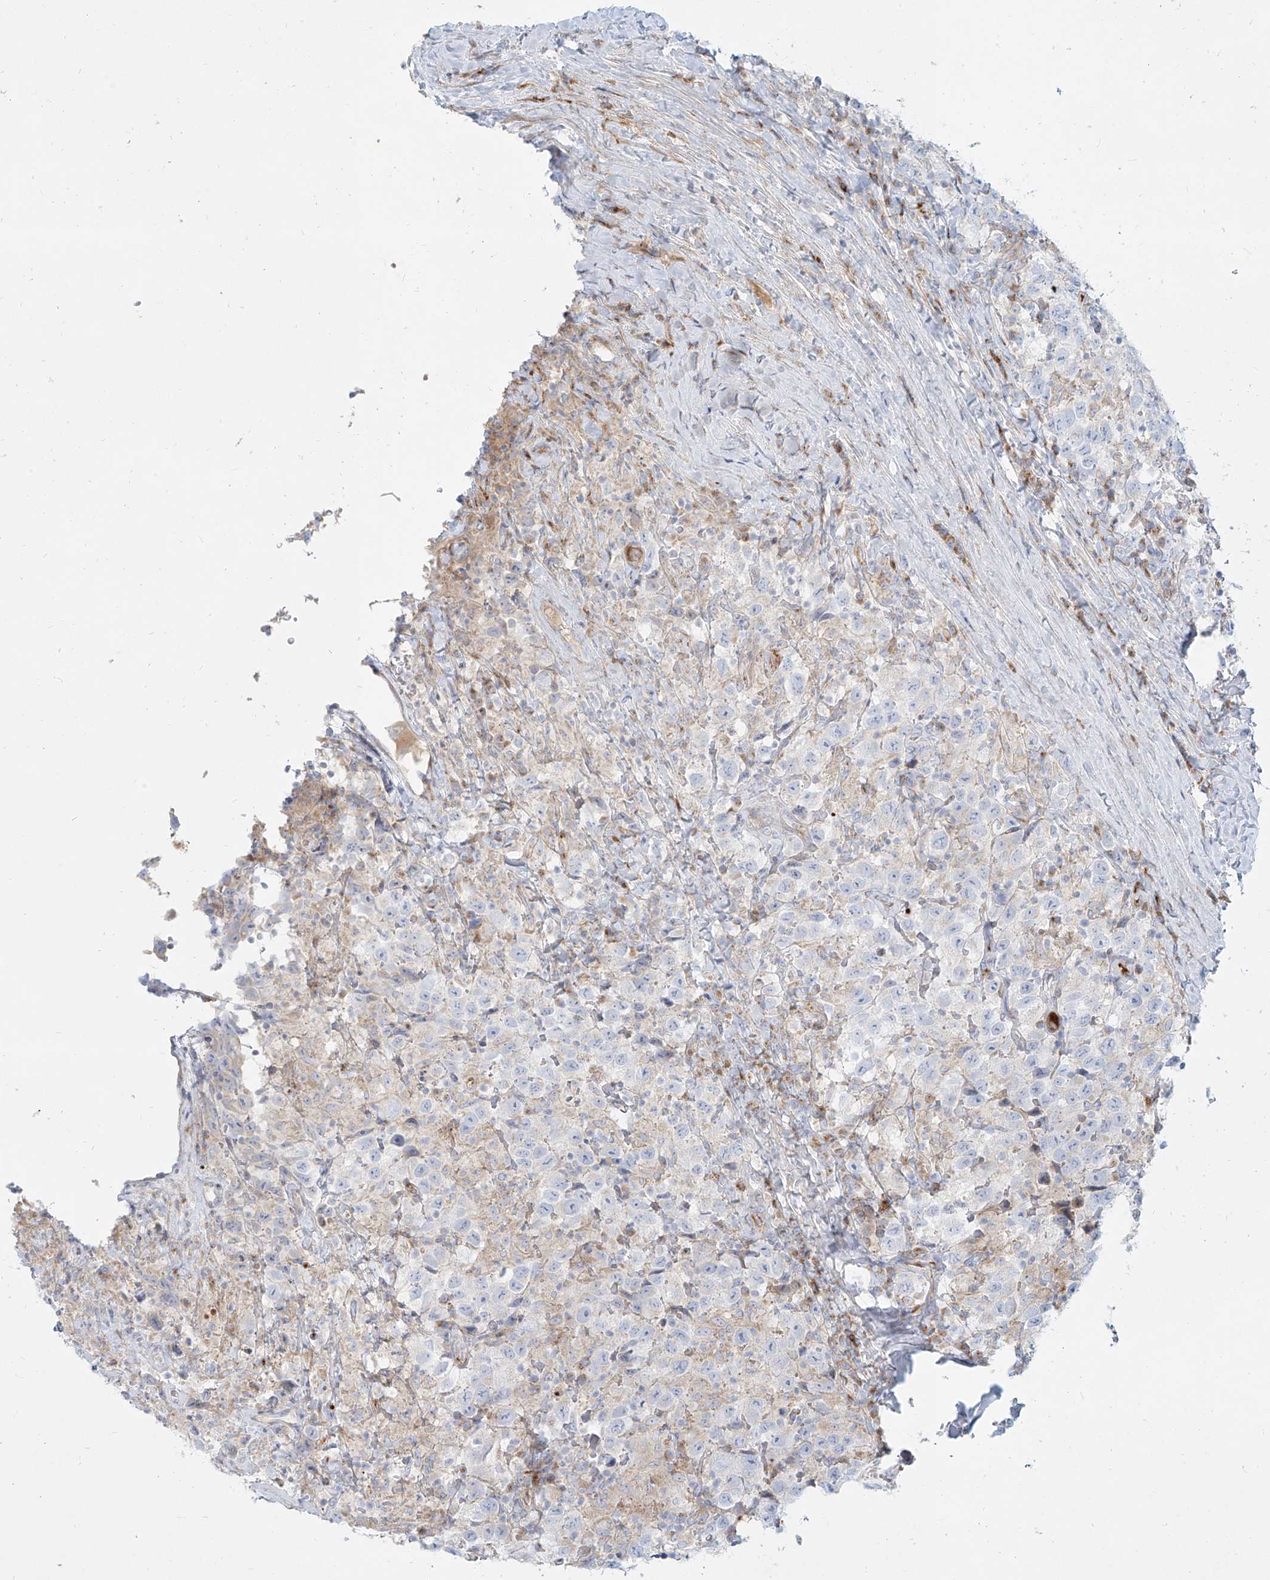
{"staining": {"intensity": "negative", "quantity": "none", "location": "none"}, "tissue": "testis cancer", "cell_type": "Tumor cells", "image_type": "cancer", "snomed": [{"axis": "morphology", "description": "Seminoma, NOS"}, {"axis": "topography", "description": "Testis"}], "caption": "High power microscopy photomicrograph of an IHC micrograph of testis cancer (seminoma), revealing no significant staining in tumor cells.", "gene": "MTX2", "patient": {"sex": "male", "age": 41}}